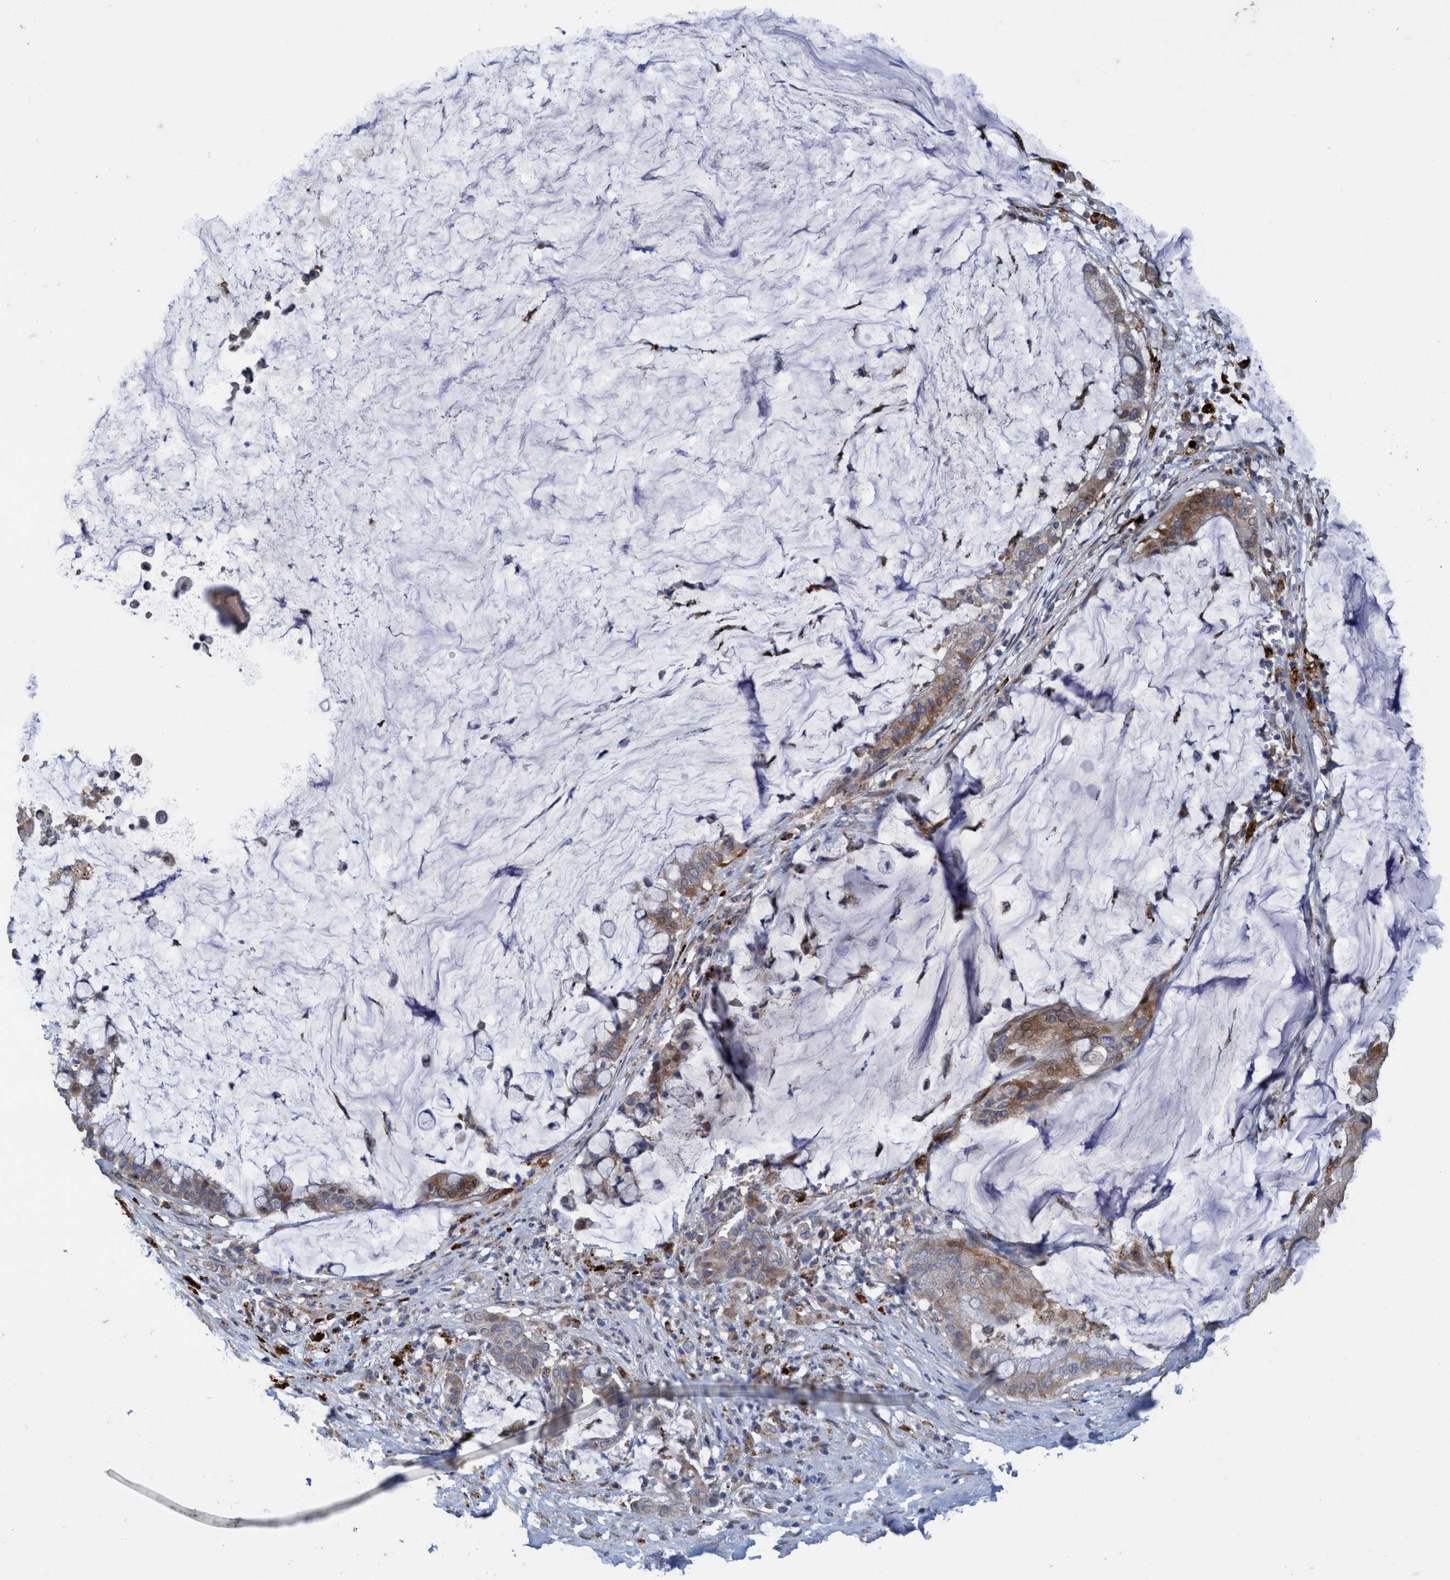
{"staining": {"intensity": "moderate", "quantity": ">75%", "location": "cytoplasmic/membranous"}, "tissue": "pancreatic cancer", "cell_type": "Tumor cells", "image_type": "cancer", "snomed": [{"axis": "morphology", "description": "Adenocarcinoma, NOS"}, {"axis": "topography", "description": "Pancreas"}], "caption": "Adenocarcinoma (pancreatic) tissue displays moderate cytoplasmic/membranous positivity in about >75% of tumor cells", "gene": "BBS9", "patient": {"sex": "male", "age": 41}}